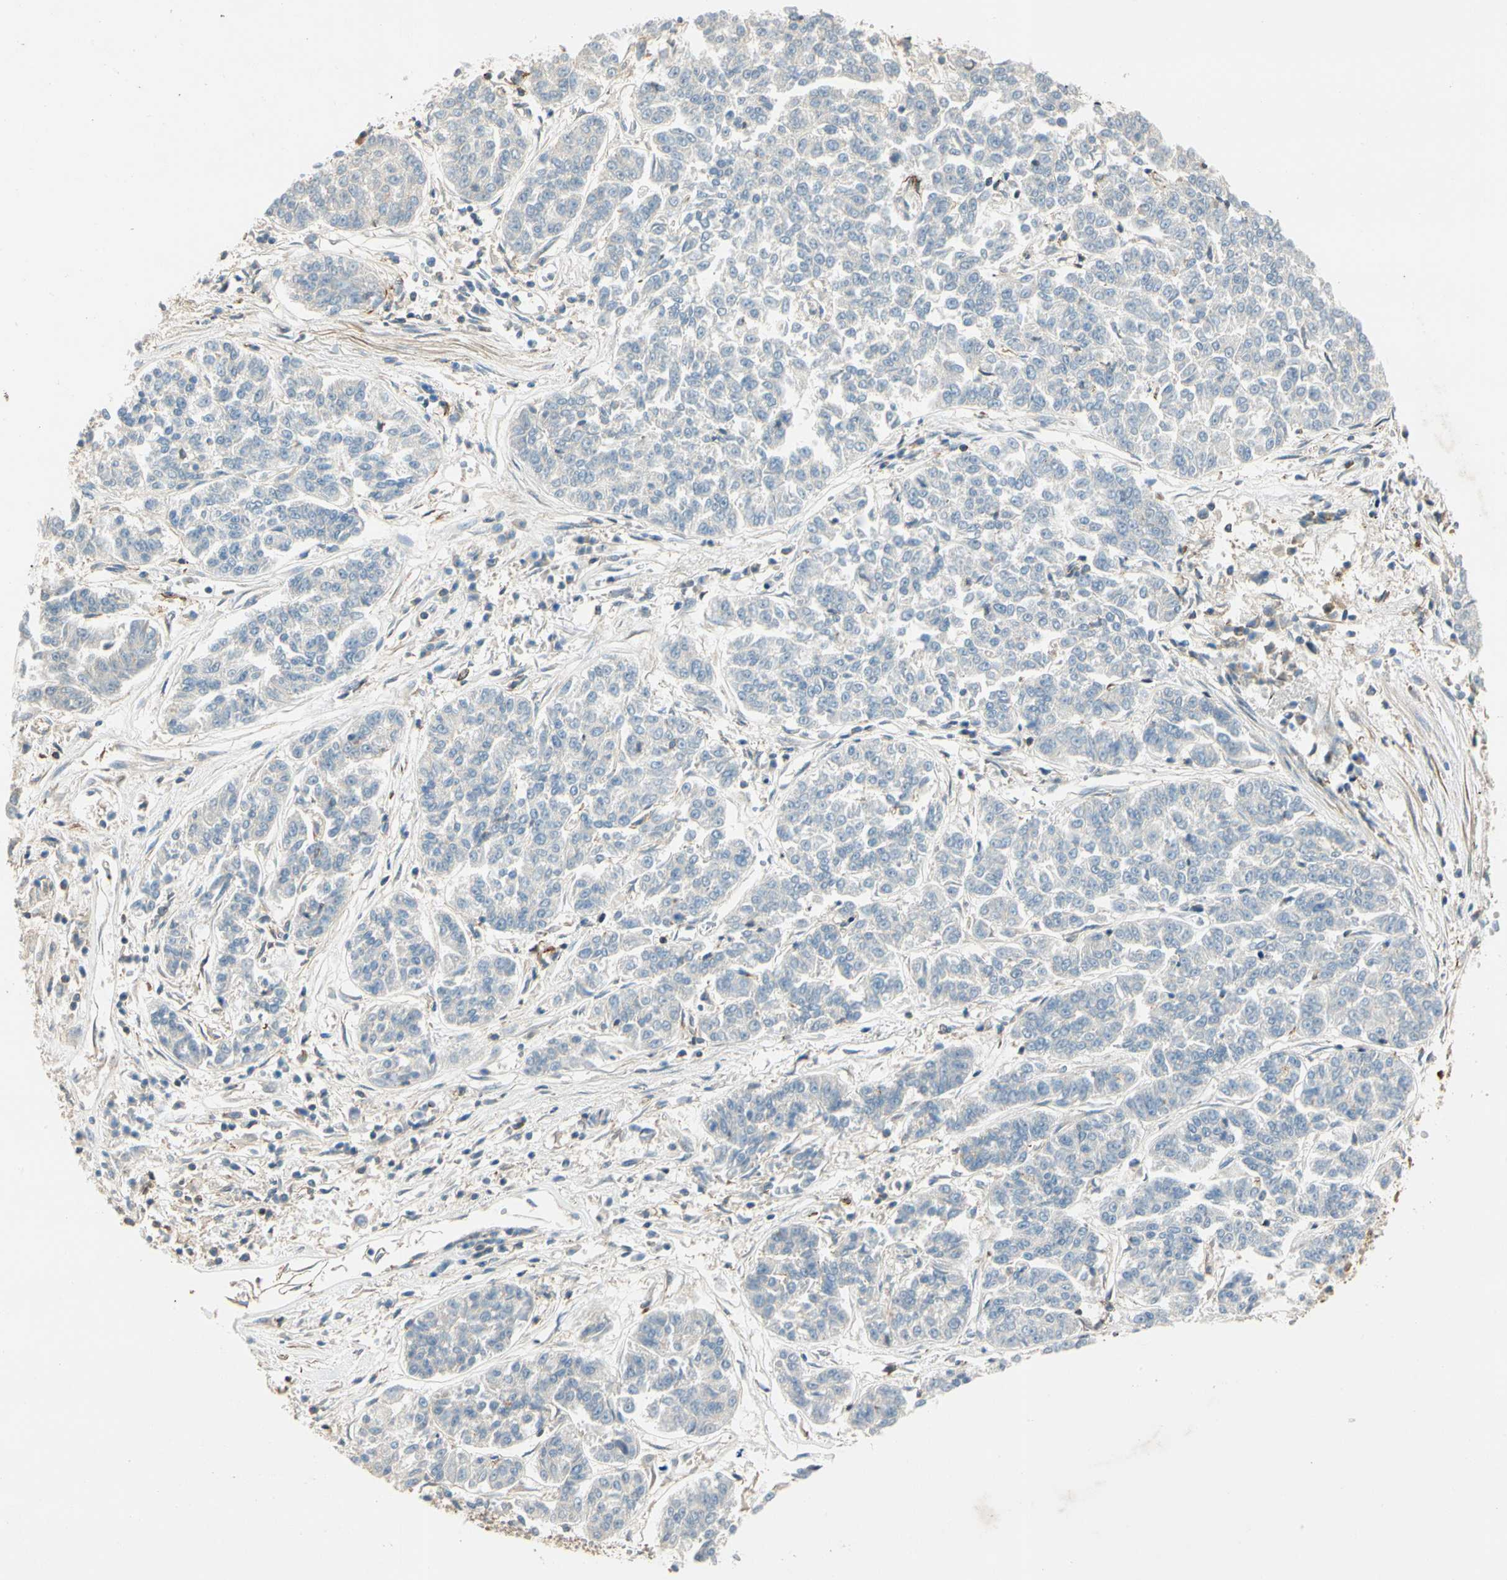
{"staining": {"intensity": "weak", "quantity": "<25%", "location": "cytoplasmic/membranous"}, "tissue": "lung cancer", "cell_type": "Tumor cells", "image_type": "cancer", "snomed": [{"axis": "morphology", "description": "Adenocarcinoma, NOS"}, {"axis": "topography", "description": "Lung"}], "caption": "The micrograph shows no significant expression in tumor cells of lung cancer (adenocarcinoma).", "gene": "WIPI1", "patient": {"sex": "male", "age": 84}}